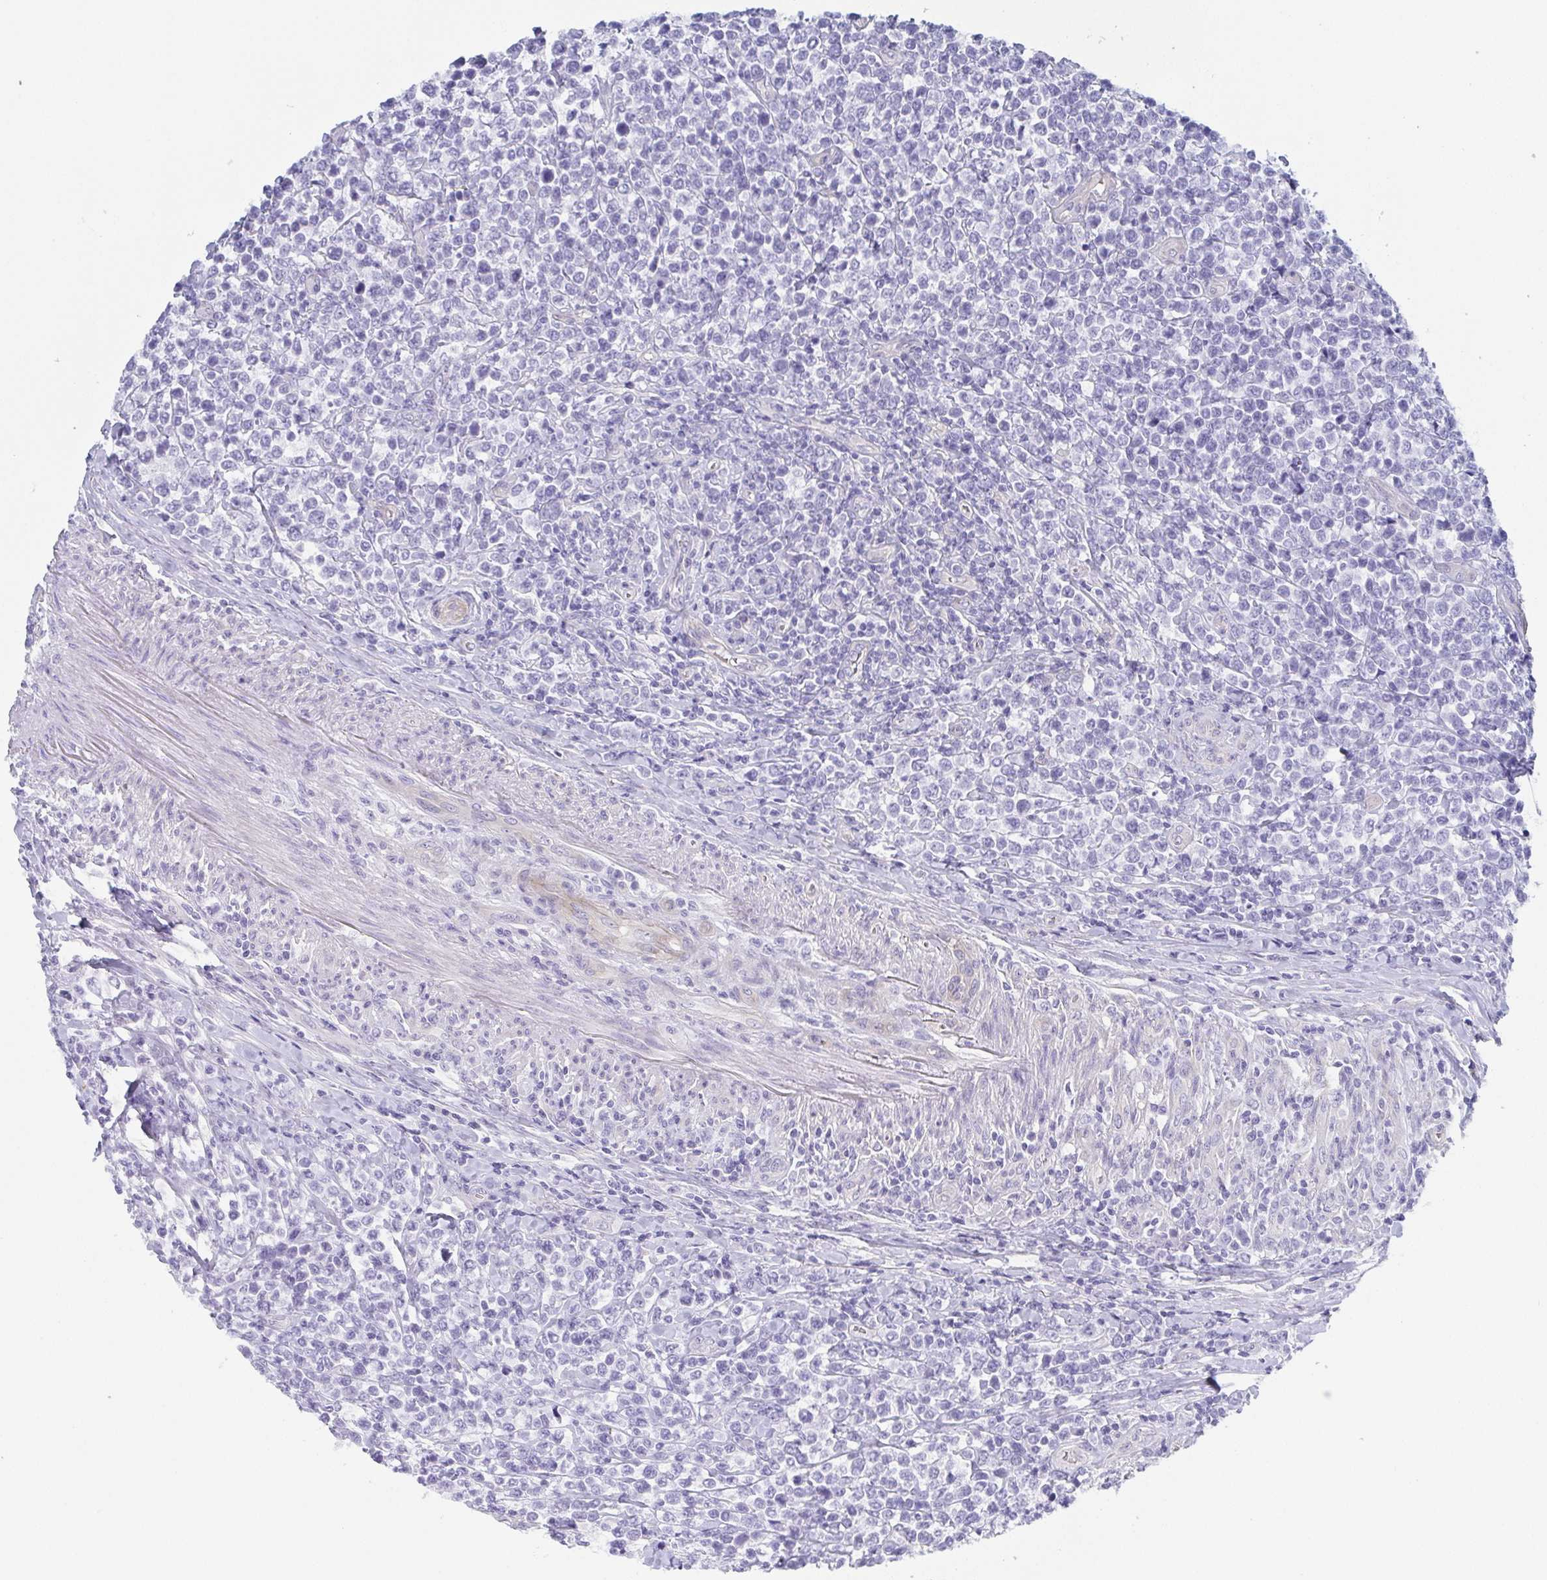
{"staining": {"intensity": "negative", "quantity": "none", "location": "none"}, "tissue": "lymphoma", "cell_type": "Tumor cells", "image_type": "cancer", "snomed": [{"axis": "morphology", "description": "Malignant lymphoma, non-Hodgkin's type, High grade"}, {"axis": "topography", "description": "Soft tissue"}], "caption": "High power microscopy photomicrograph of an immunohistochemistry (IHC) micrograph of lymphoma, revealing no significant expression in tumor cells.", "gene": "DYNC1I1", "patient": {"sex": "female", "age": 56}}